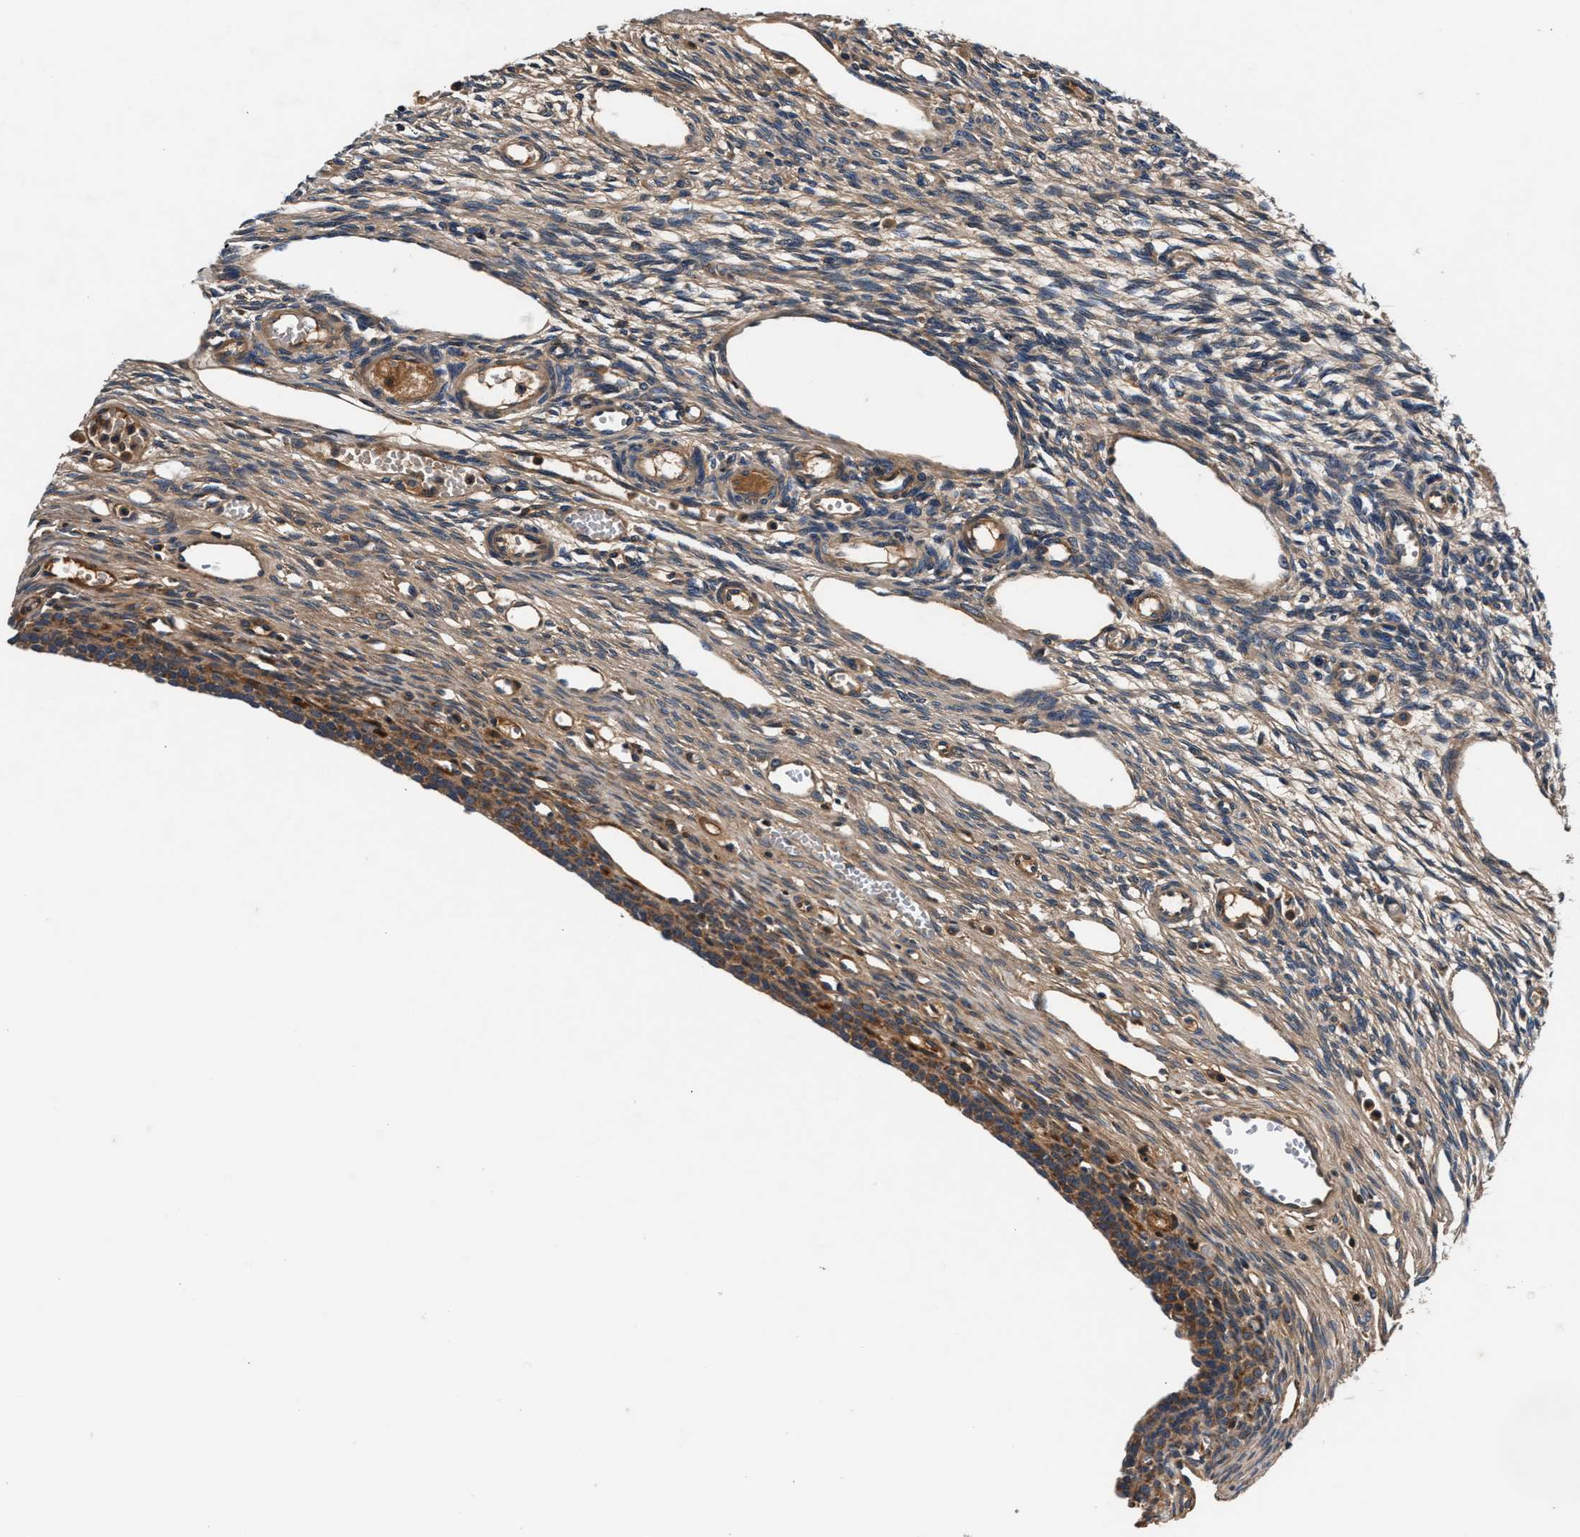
{"staining": {"intensity": "weak", "quantity": "25%-75%", "location": "cytoplasmic/membranous"}, "tissue": "ovary", "cell_type": "Ovarian stroma cells", "image_type": "normal", "snomed": [{"axis": "morphology", "description": "Normal tissue, NOS"}, {"axis": "topography", "description": "Ovary"}], "caption": "Protein expression analysis of benign ovary shows weak cytoplasmic/membranous expression in approximately 25%-75% of ovarian stroma cells. (Stains: DAB in brown, nuclei in blue, Microscopy: brightfield microscopy at high magnification).", "gene": "IMMT", "patient": {"sex": "female", "age": 33}}